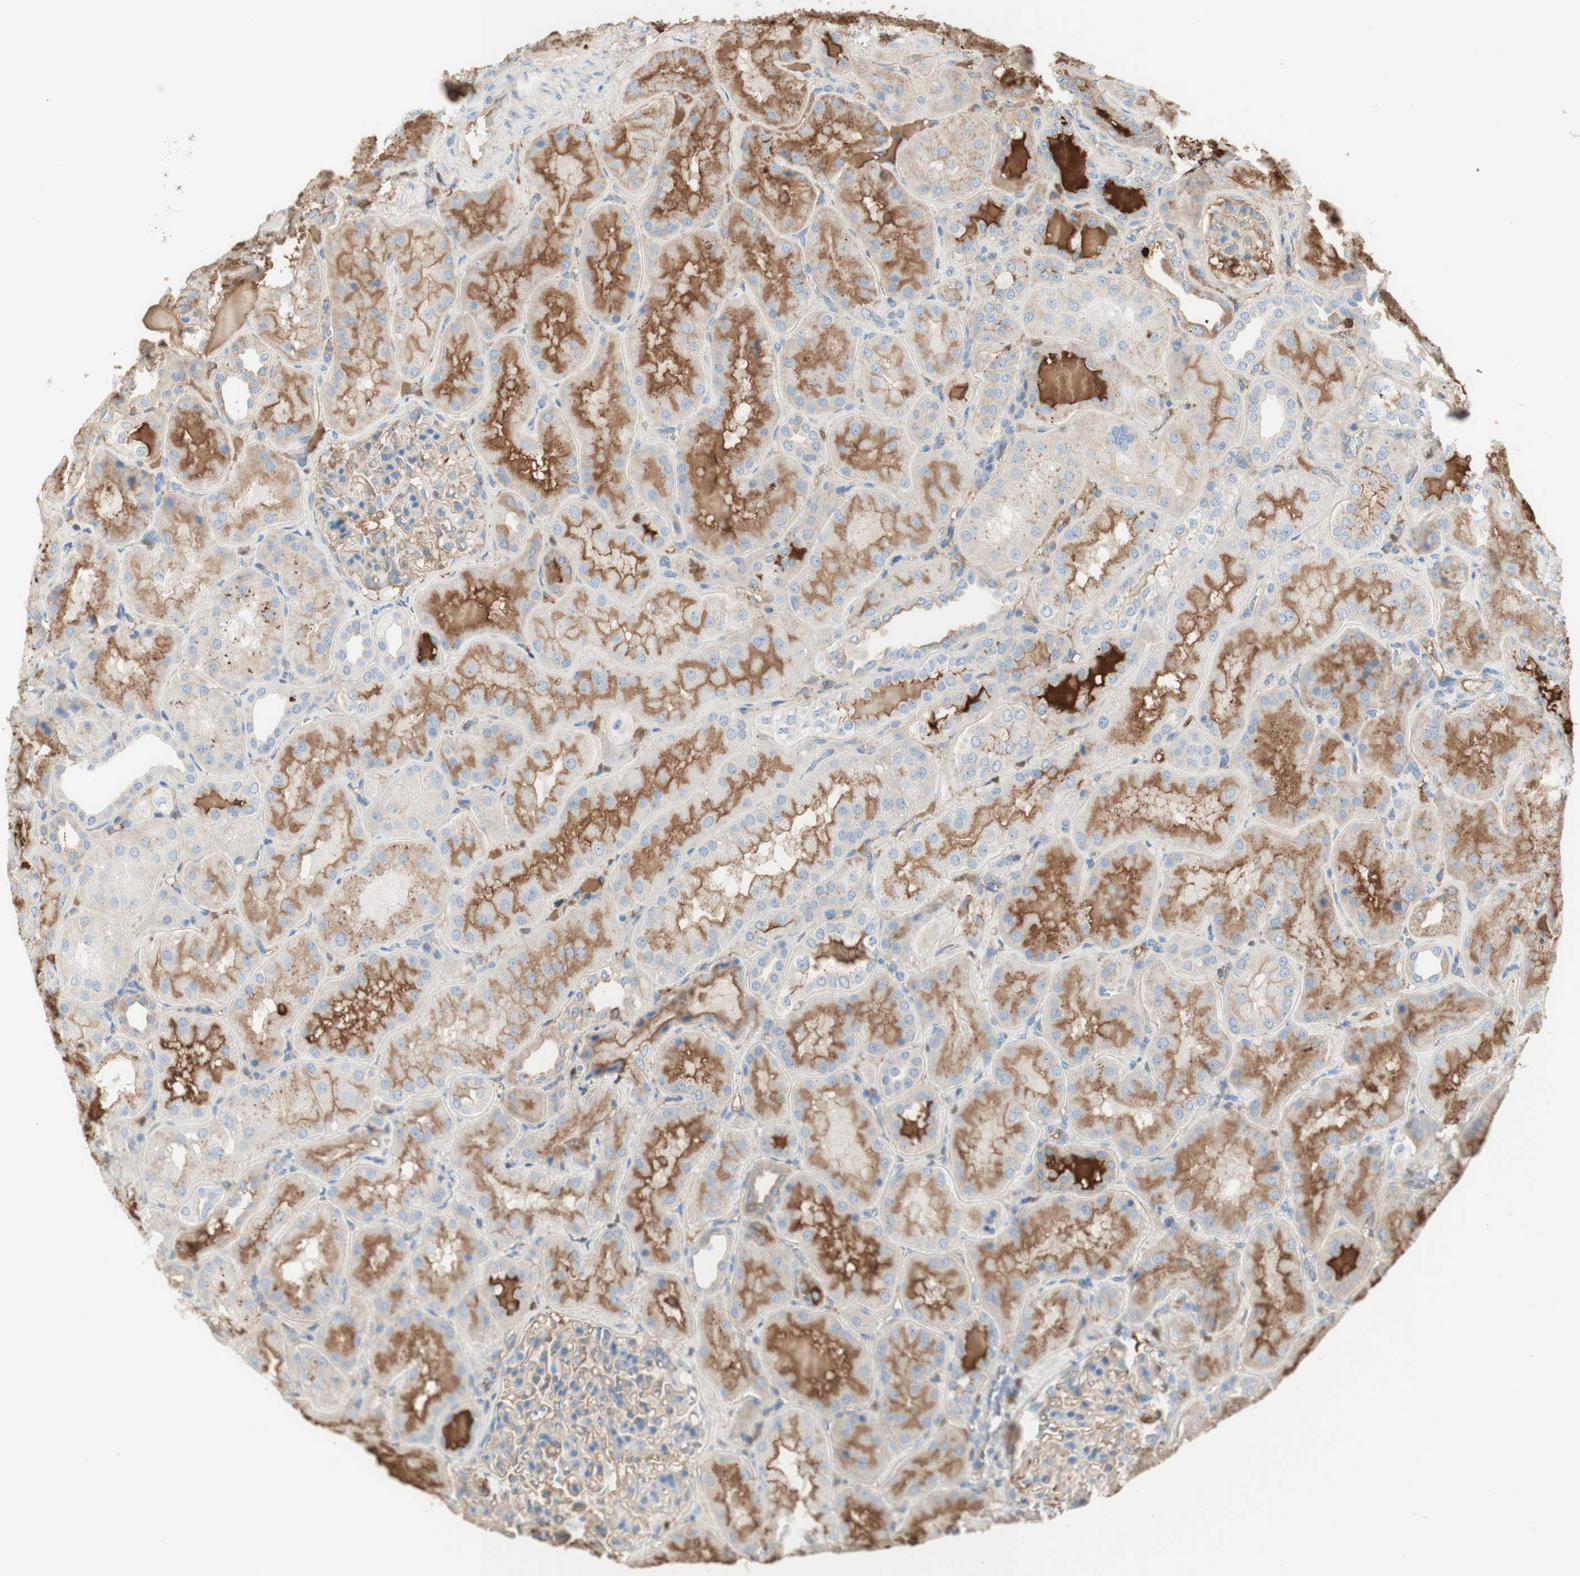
{"staining": {"intensity": "moderate", "quantity": "25%-75%", "location": "cytoplasmic/membranous"}, "tissue": "kidney", "cell_type": "Cells in glomeruli", "image_type": "normal", "snomed": [{"axis": "morphology", "description": "Normal tissue, NOS"}, {"axis": "topography", "description": "Kidney"}], "caption": "The micrograph shows immunohistochemical staining of unremarkable kidney. There is moderate cytoplasmic/membranous expression is seen in about 25%-75% of cells in glomeruli.", "gene": "KNG1", "patient": {"sex": "female", "age": 56}}